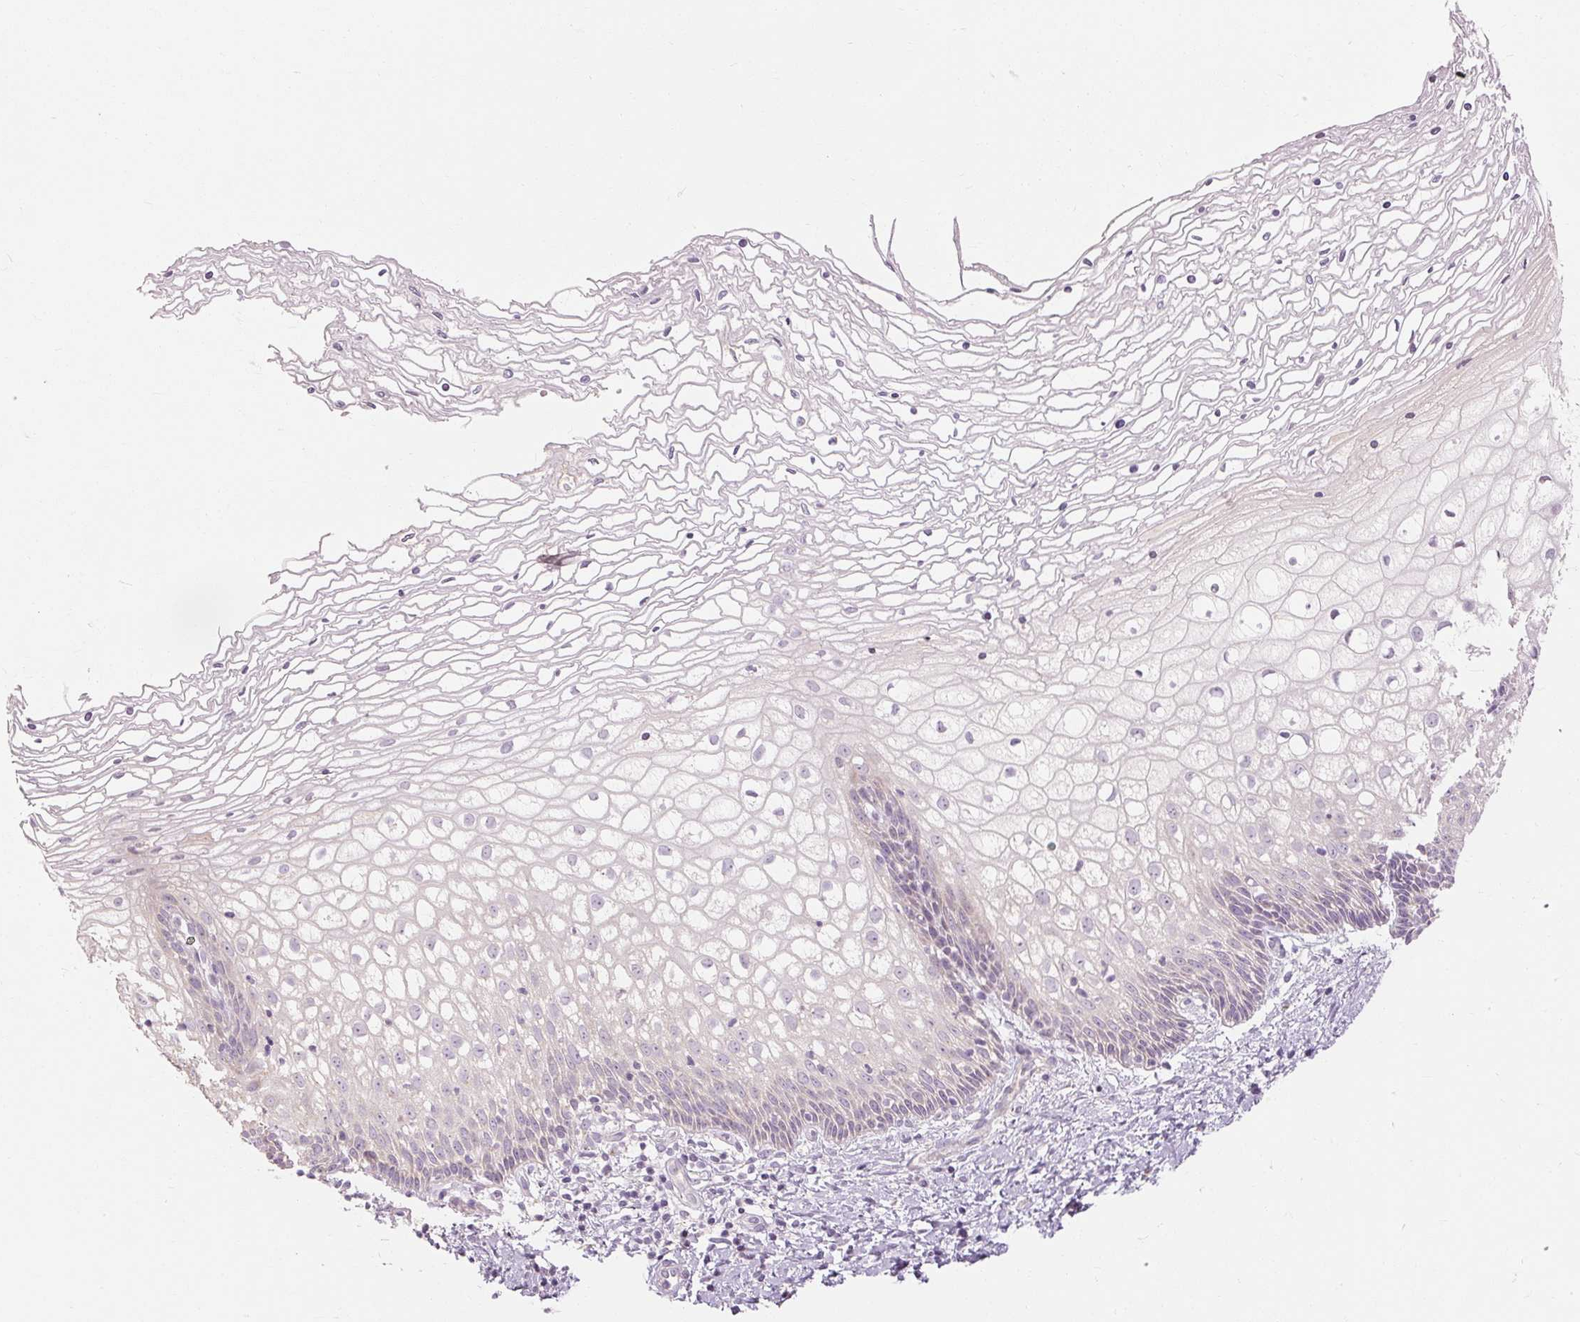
{"staining": {"intensity": "negative", "quantity": "none", "location": "none"}, "tissue": "cervix", "cell_type": "Glandular cells", "image_type": "normal", "snomed": [{"axis": "morphology", "description": "Normal tissue, NOS"}, {"axis": "topography", "description": "Cervix"}], "caption": "A histopathology image of human cervix is negative for staining in glandular cells.", "gene": "CAPN3", "patient": {"sex": "female", "age": 36}}